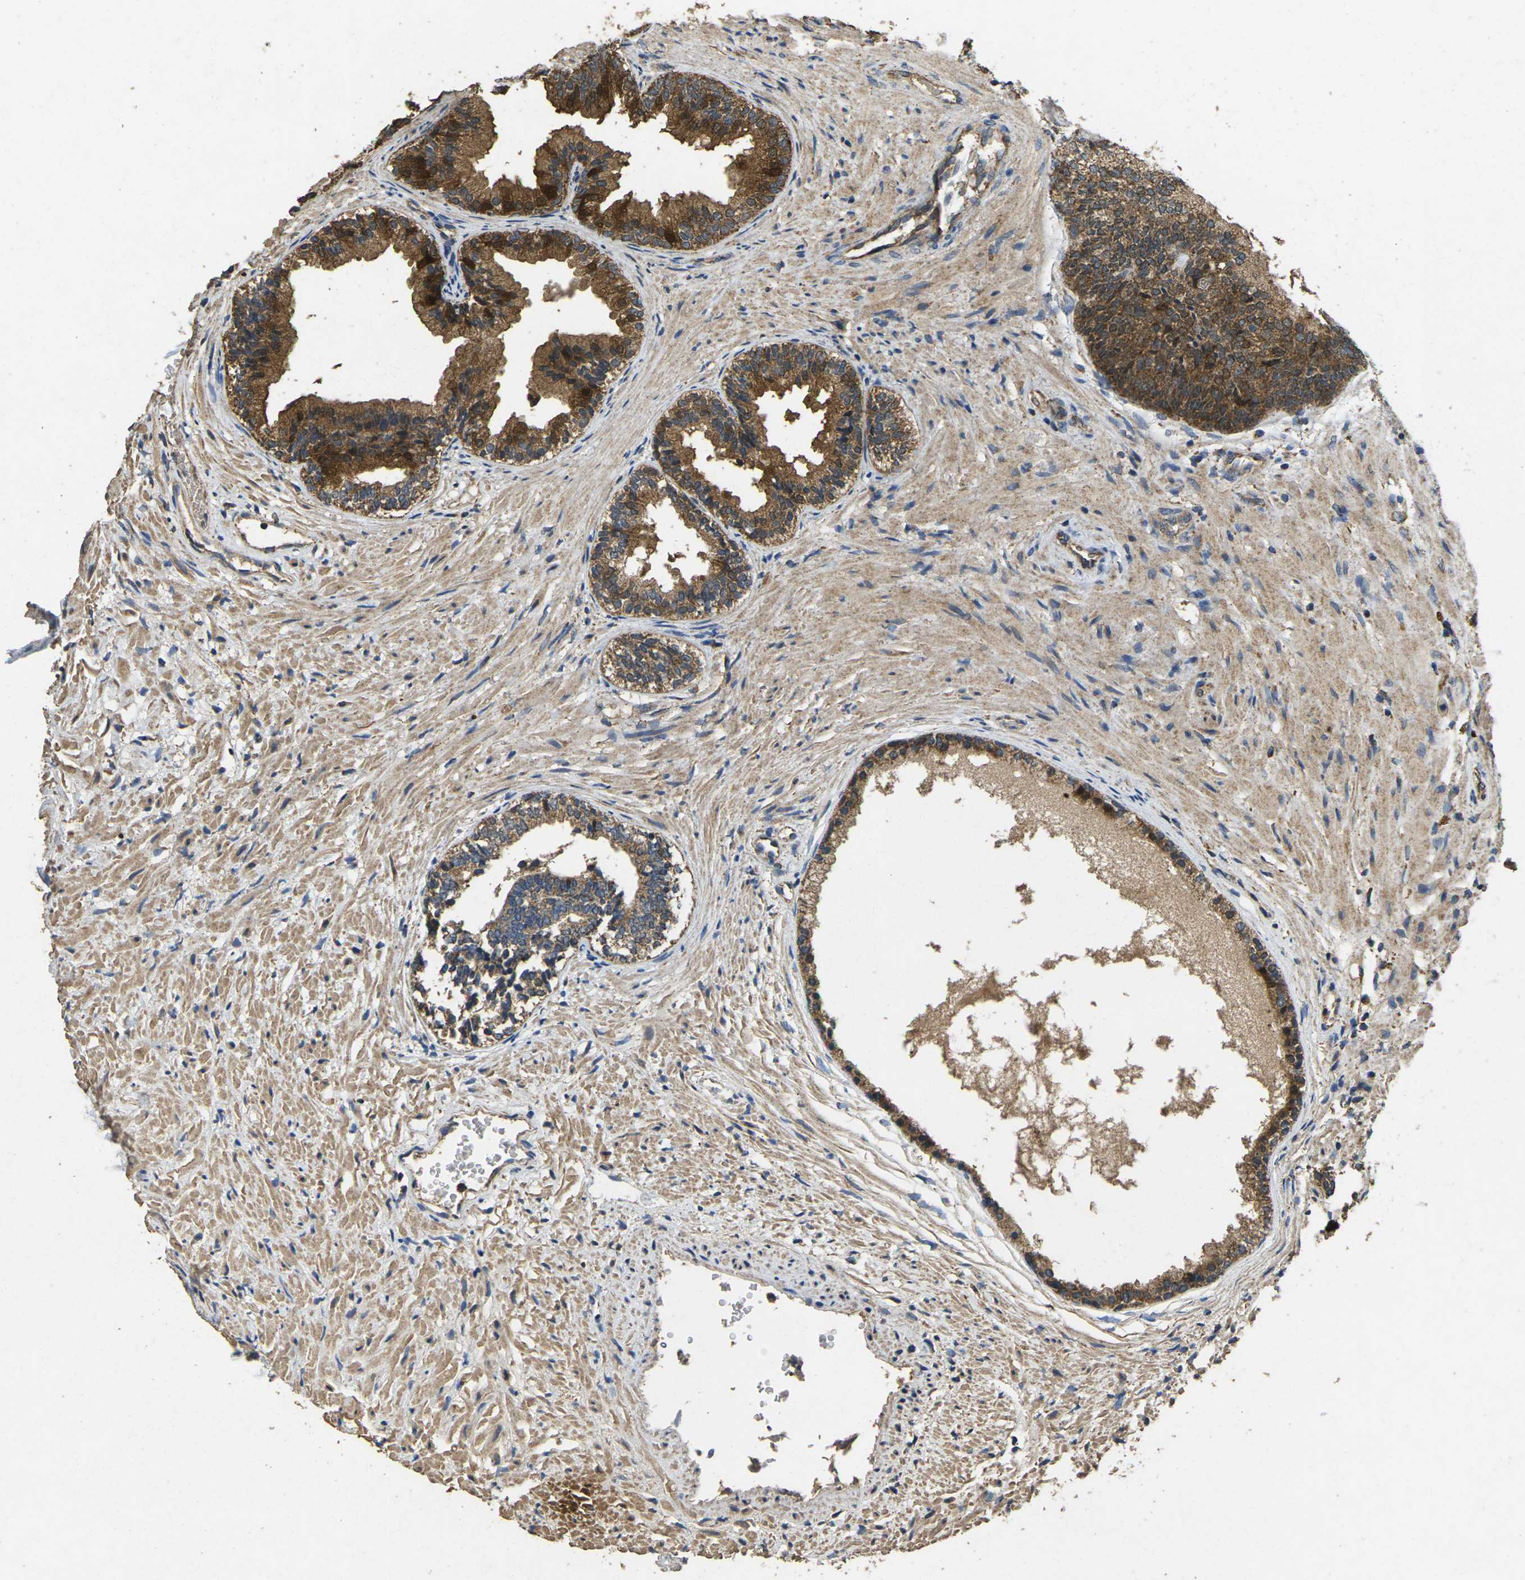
{"staining": {"intensity": "moderate", "quantity": ">75%", "location": "cytoplasmic/membranous,nuclear"}, "tissue": "prostate", "cell_type": "Glandular cells", "image_type": "normal", "snomed": [{"axis": "morphology", "description": "Normal tissue, NOS"}, {"axis": "topography", "description": "Prostate"}], "caption": "DAB (3,3'-diaminobenzidine) immunohistochemical staining of unremarkable prostate shows moderate cytoplasmic/membranous,nuclear protein expression in approximately >75% of glandular cells. Nuclei are stained in blue.", "gene": "MAPK11", "patient": {"sex": "male", "age": 76}}